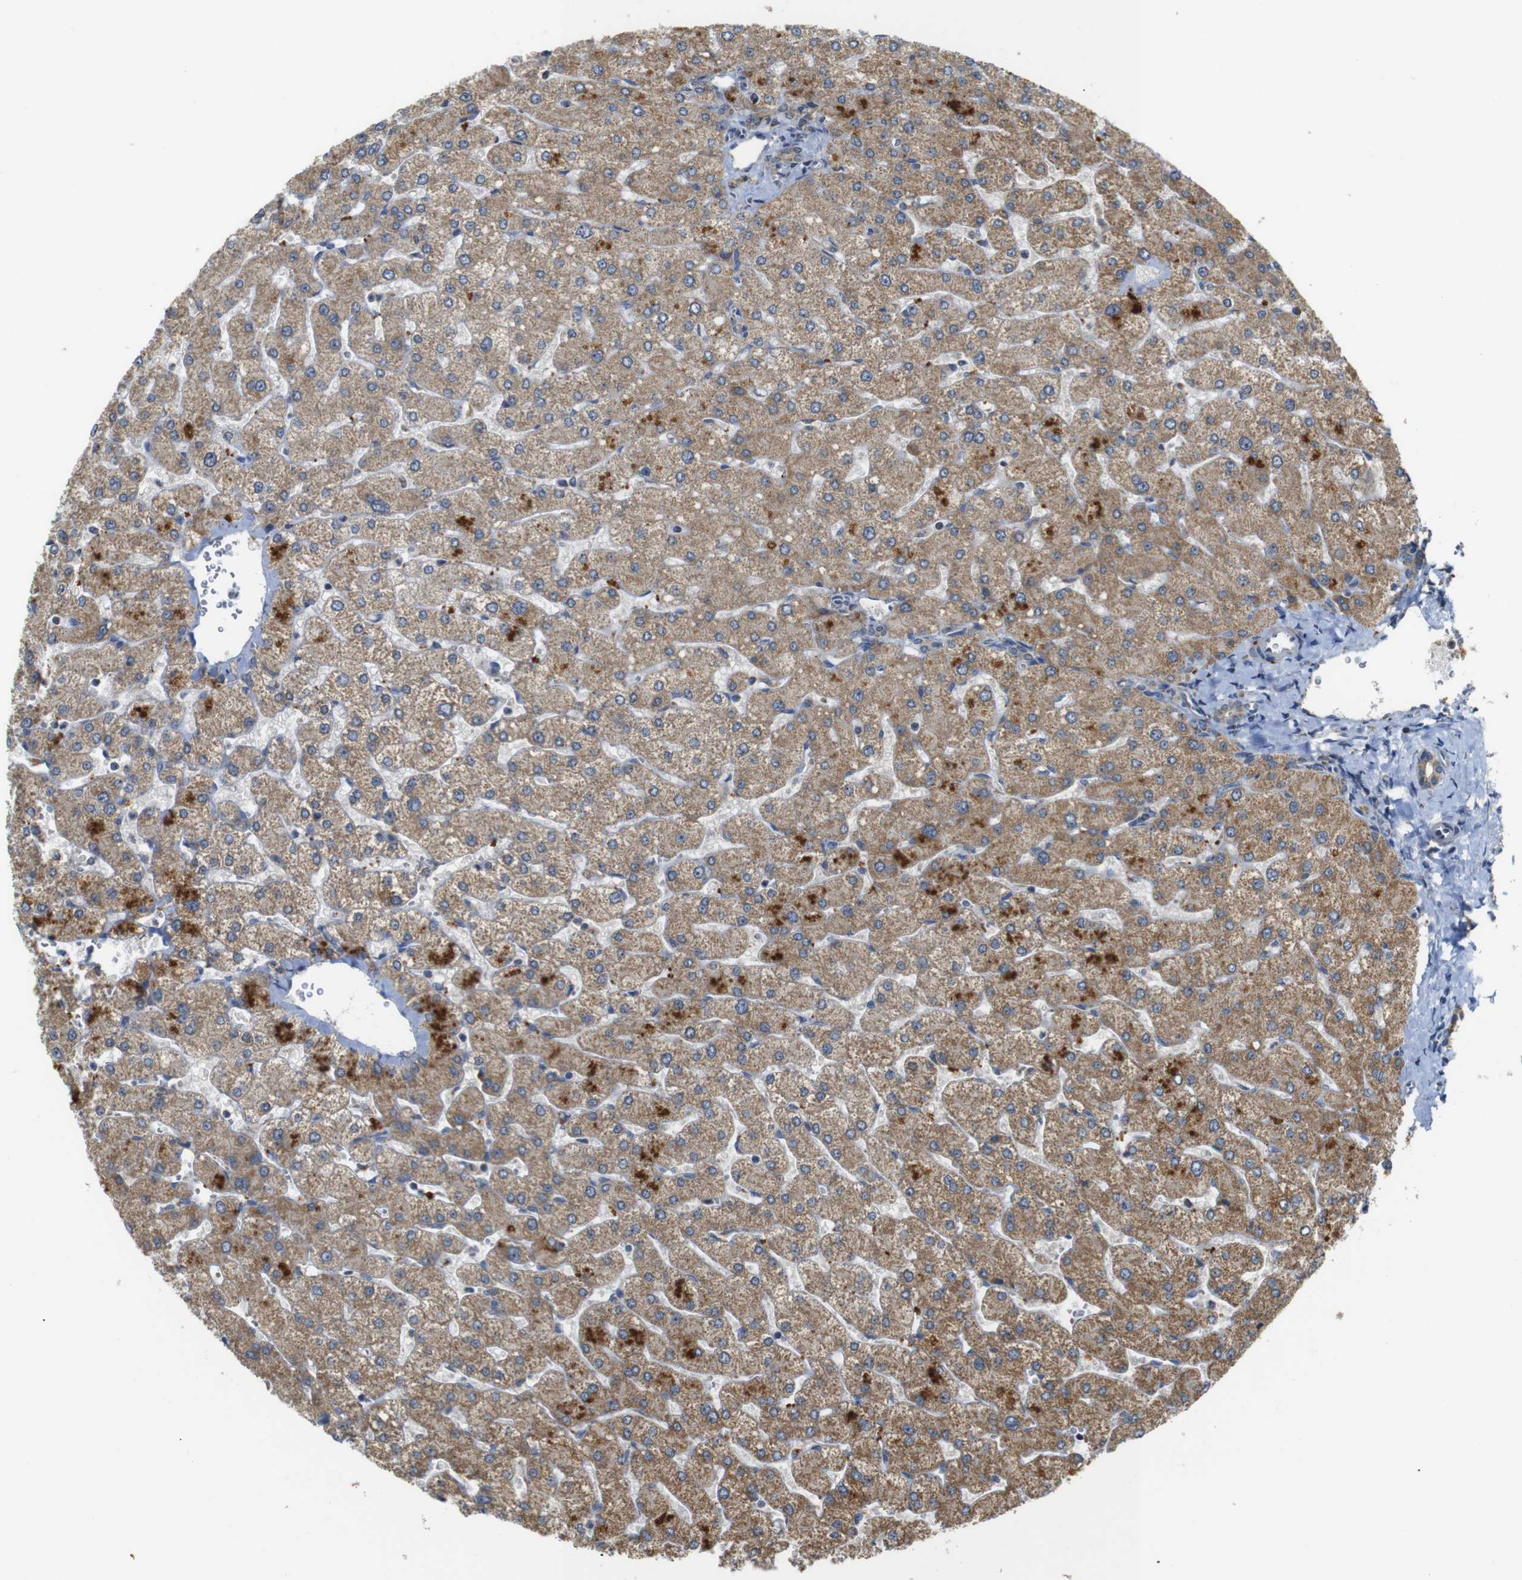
{"staining": {"intensity": "weak", "quantity": ">75%", "location": "cytoplasmic/membranous"}, "tissue": "liver", "cell_type": "Cholangiocytes", "image_type": "normal", "snomed": [{"axis": "morphology", "description": "Normal tissue, NOS"}, {"axis": "topography", "description": "Liver"}], "caption": "A brown stain shows weak cytoplasmic/membranous positivity of a protein in cholangiocytes of unremarkable human liver. (IHC, brightfield microscopy, high magnification).", "gene": "NR3C2", "patient": {"sex": "male", "age": 55}}